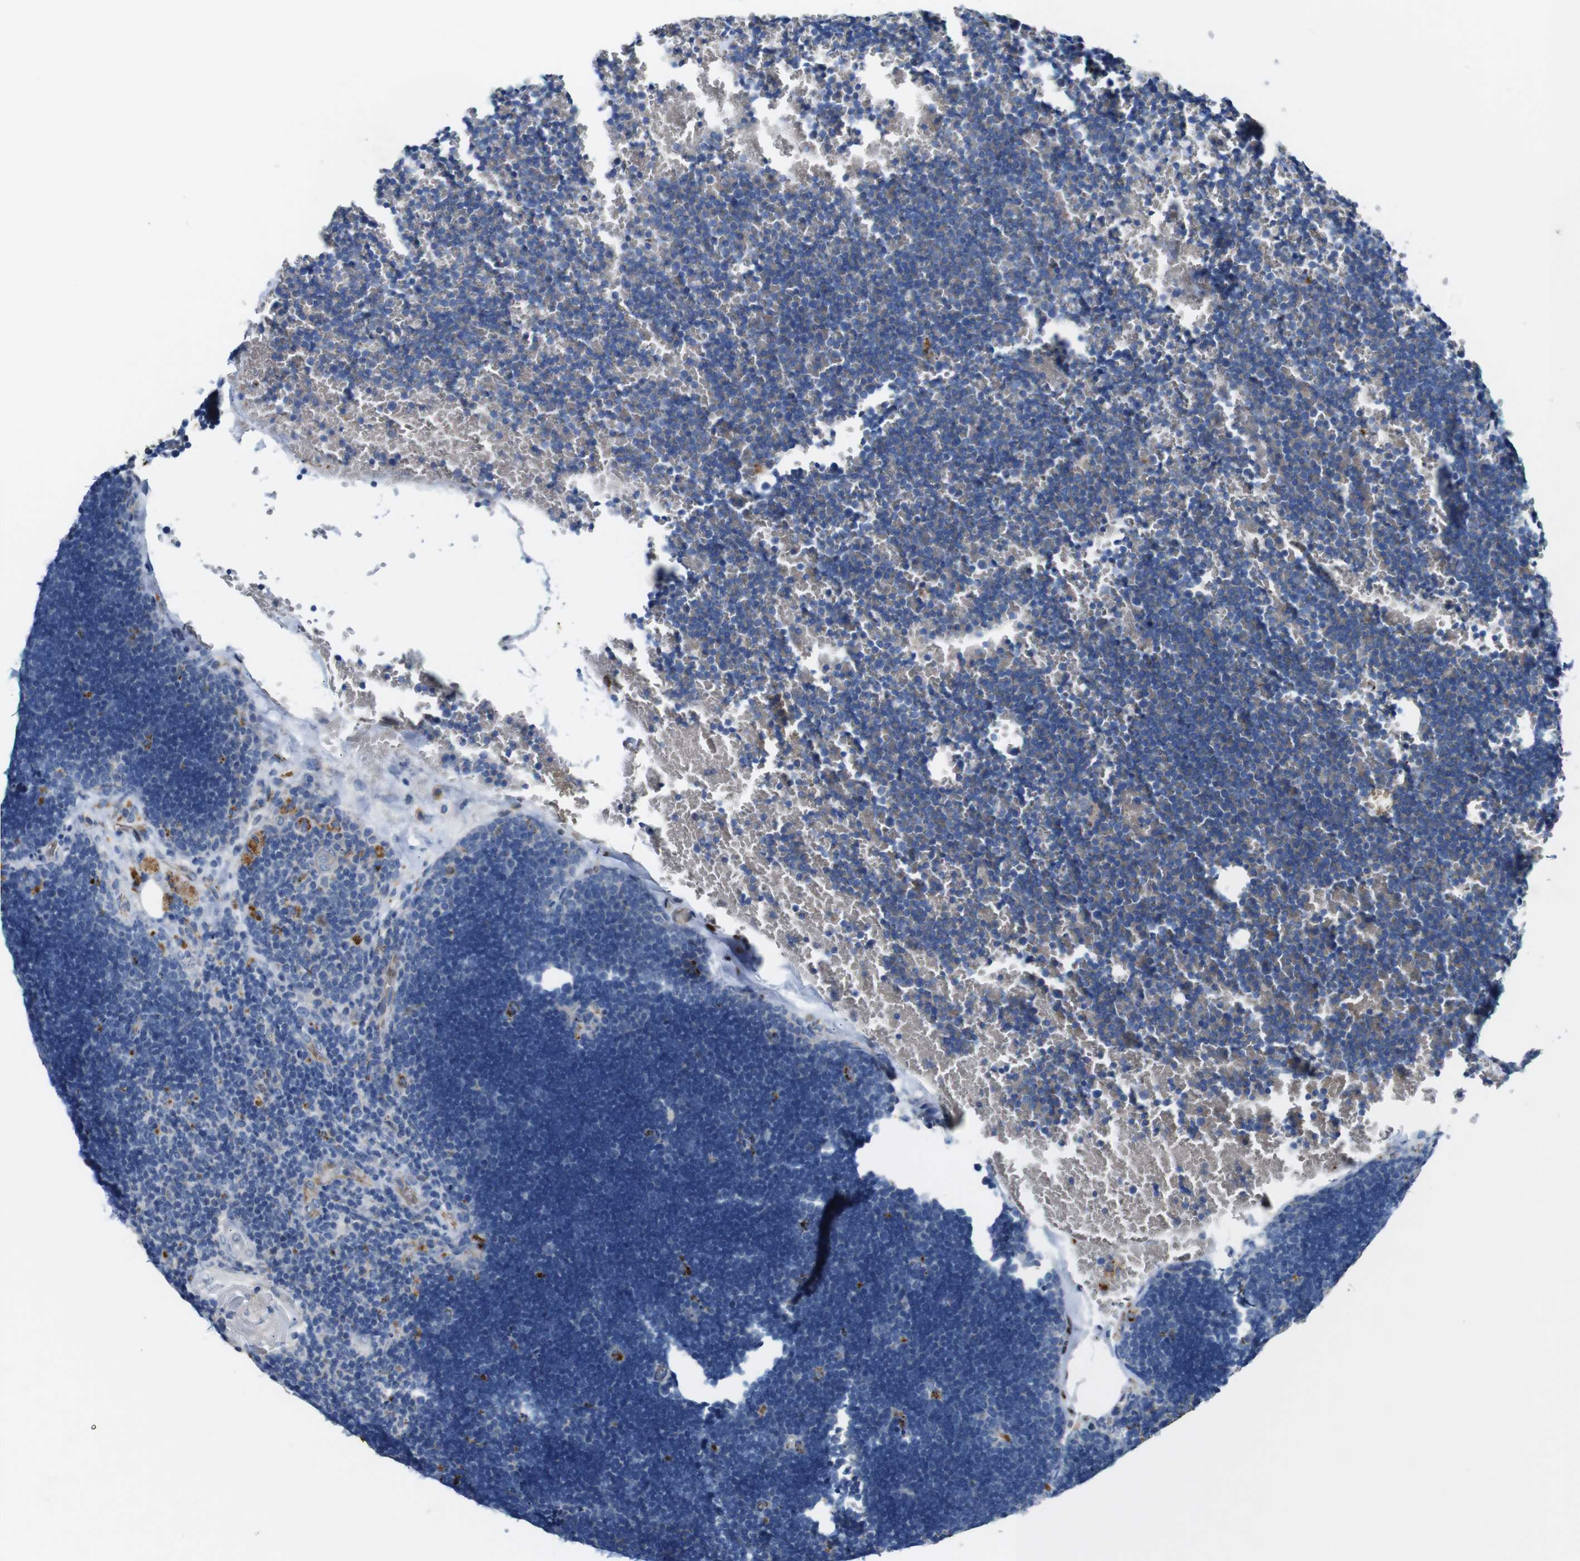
{"staining": {"intensity": "weak", "quantity": "<25%", "location": "cytoplasmic/membranous"}, "tissue": "lymph node", "cell_type": "Germinal center cells", "image_type": "normal", "snomed": [{"axis": "morphology", "description": "Normal tissue, NOS"}, {"axis": "topography", "description": "Lymph node"}], "caption": "The image exhibits no staining of germinal center cells in benign lymph node.", "gene": "NHLRC3", "patient": {"sex": "male", "age": 33}}